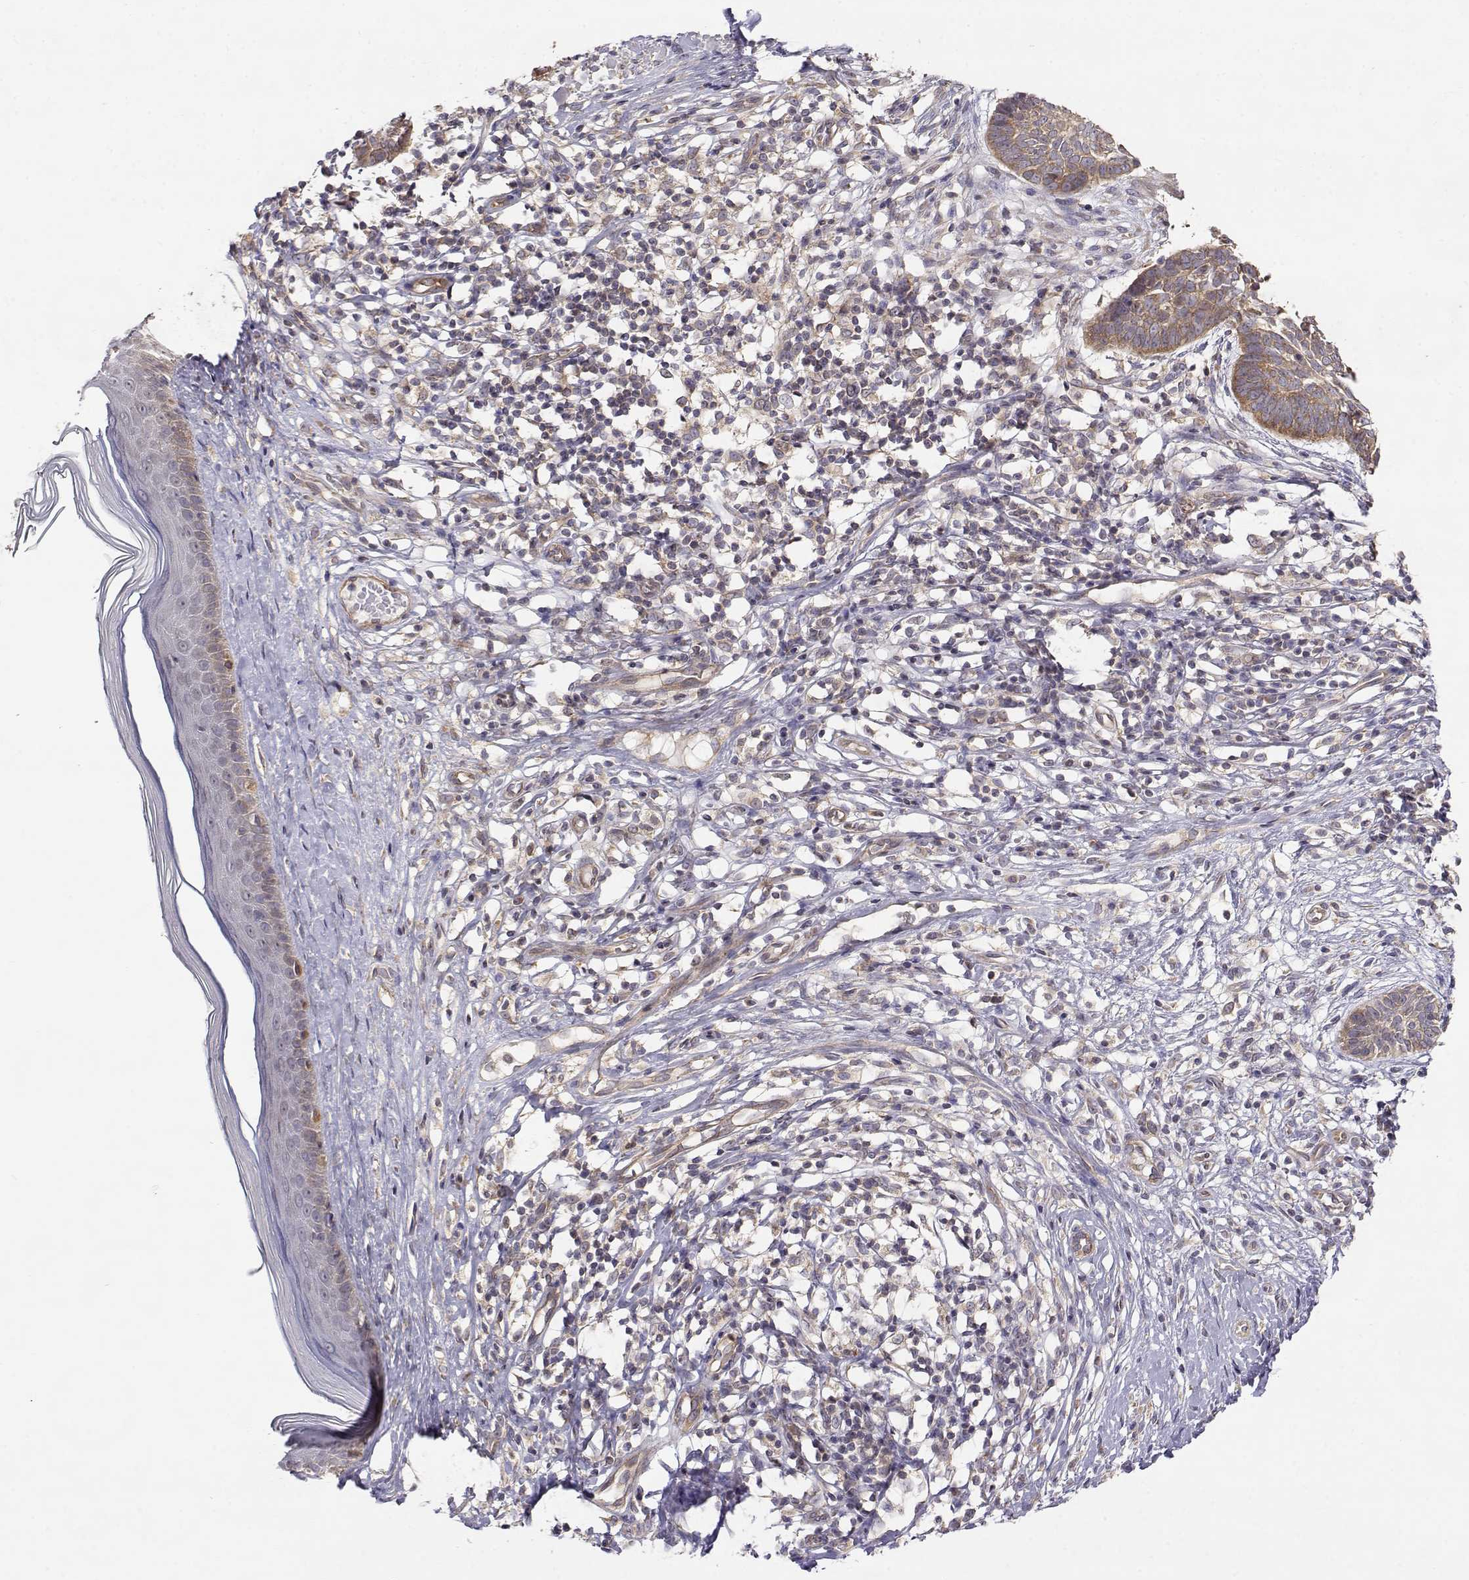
{"staining": {"intensity": "moderate", "quantity": ">75%", "location": "cytoplasmic/membranous"}, "tissue": "skin cancer", "cell_type": "Tumor cells", "image_type": "cancer", "snomed": [{"axis": "morphology", "description": "Basal cell carcinoma"}, {"axis": "topography", "description": "Skin"}], "caption": "Protein staining of skin basal cell carcinoma tissue reveals moderate cytoplasmic/membranous expression in about >75% of tumor cells. (DAB IHC with brightfield microscopy, high magnification).", "gene": "PAIP1", "patient": {"sex": "male", "age": 85}}